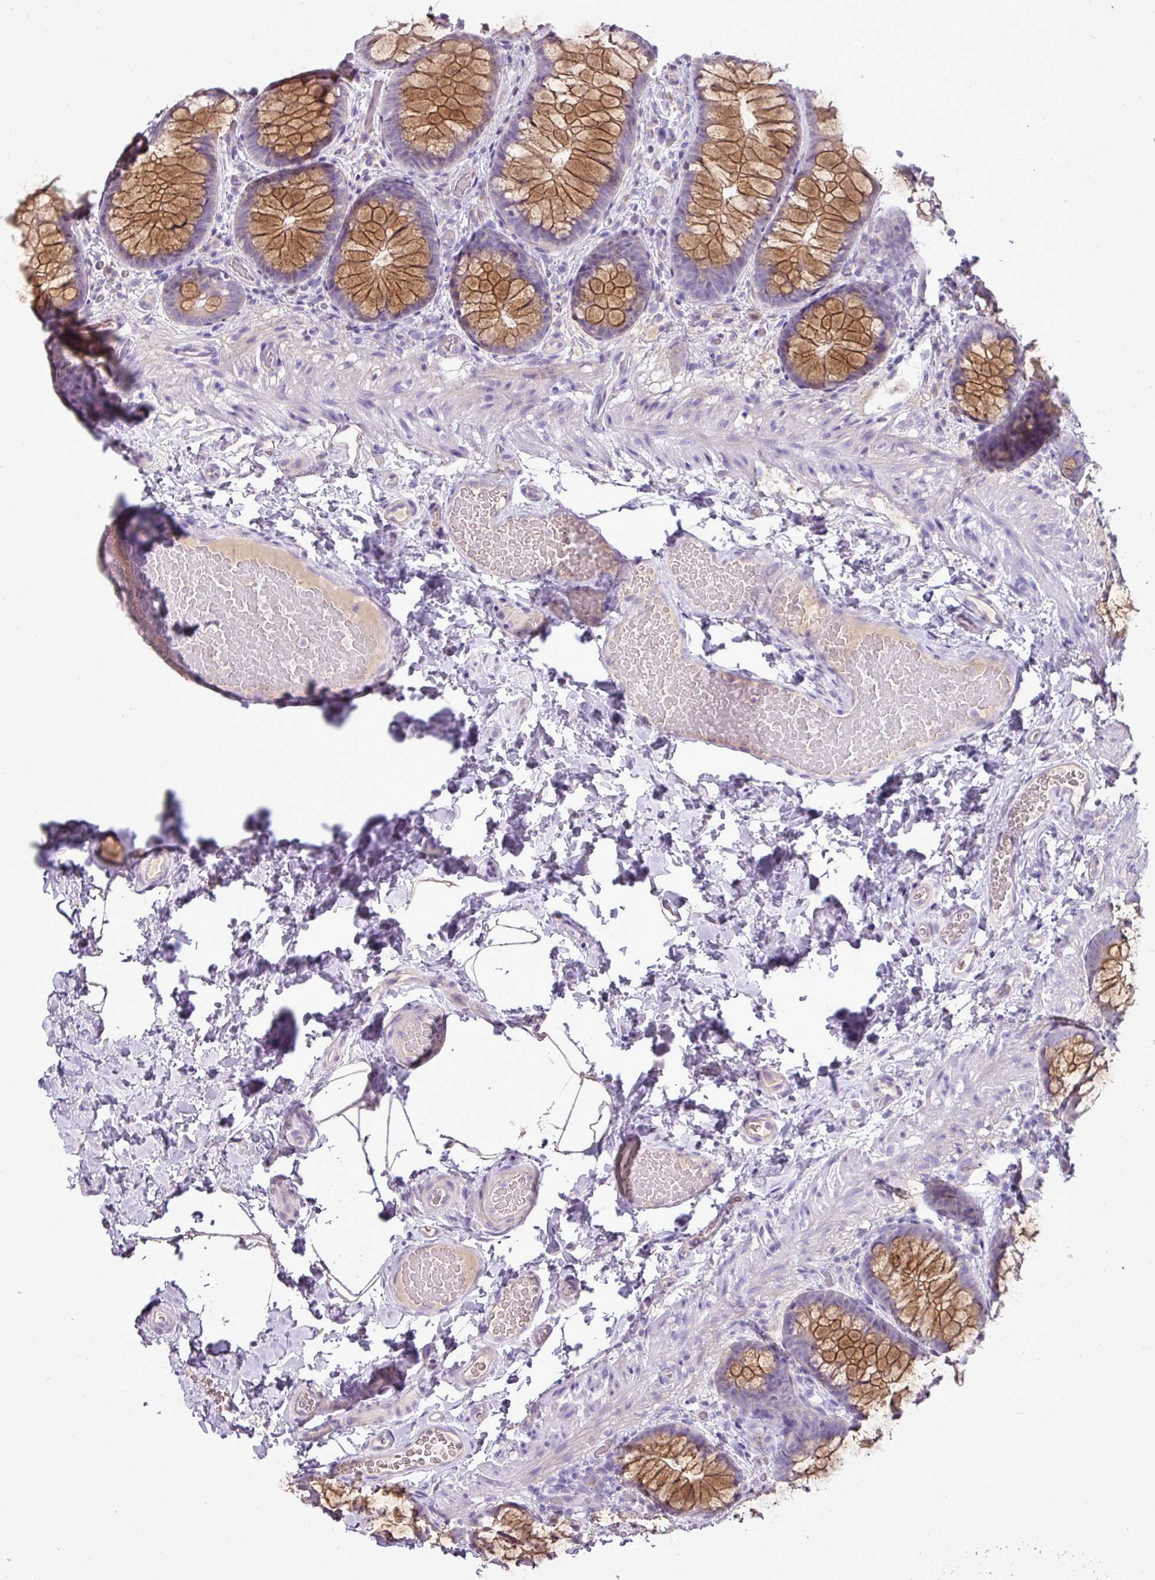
{"staining": {"intensity": "negative", "quantity": "none", "location": "none"}, "tissue": "colon", "cell_type": "Endothelial cells", "image_type": "normal", "snomed": [{"axis": "morphology", "description": "Normal tissue, NOS"}, {"axis": "topography", "description": "Colon"}], "caption": "Endothelial cells show no significant staining in benign colon. (DAB (3,3'-diaminobenzidine) immunohistochemistry (IHC) visualized using brightfield microscopy, high magnification).", "gene": "BRINP2", "patient": {"sex": "male", "age": 46}}